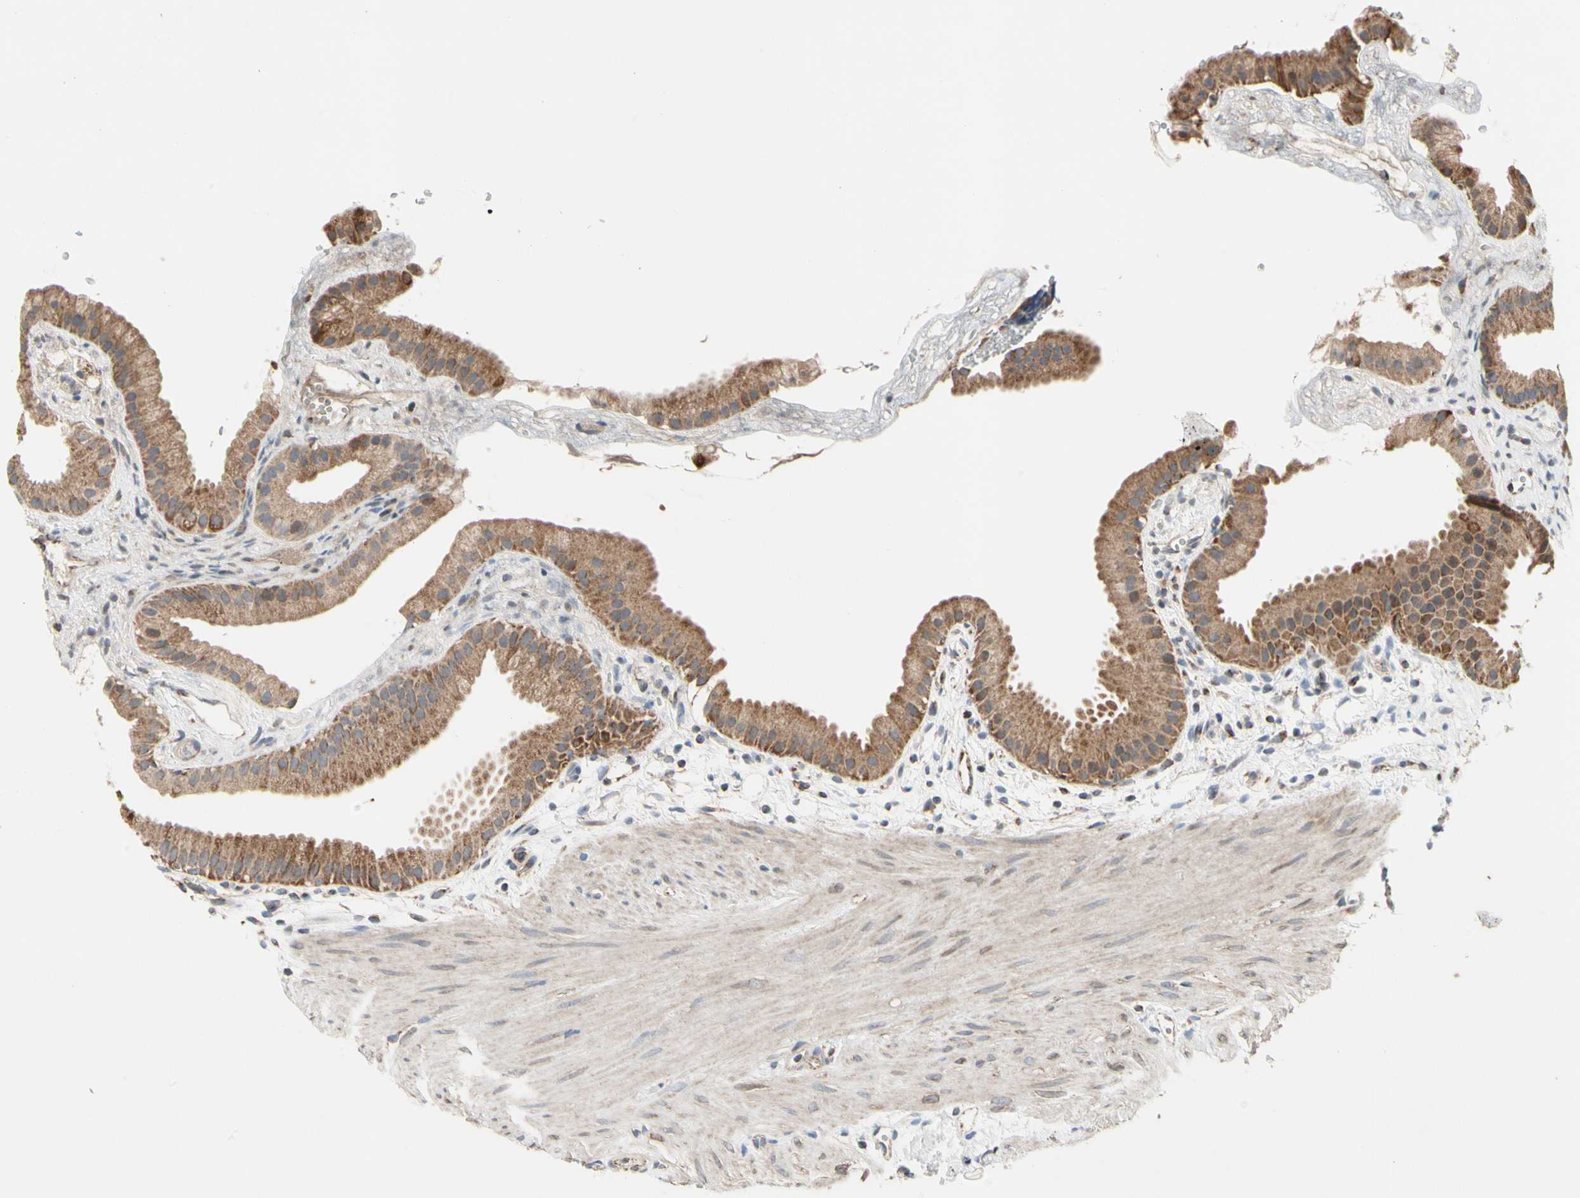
{"staining": {"intensity": "moderate", "quantity": ">75%", "location": "cytoplasmic/membranous"}, "tissue": "gallbladder", "cell_type": "Glandular cells", "image_type": "normal", "snomed": [{"axis": "morphology", "description": "Normal tissue, NOS"}, {"axis": "topography", "description": "Gallbladder"}], "caption": "An image showing moderate cytoplasmic/membranous staining in approximately >75% of glandular cells in benign gallbladder, as visualized by brown immunohistochemical staining.", "gene": "GPD2", "patient": {"sex": "female", "age": 64}}